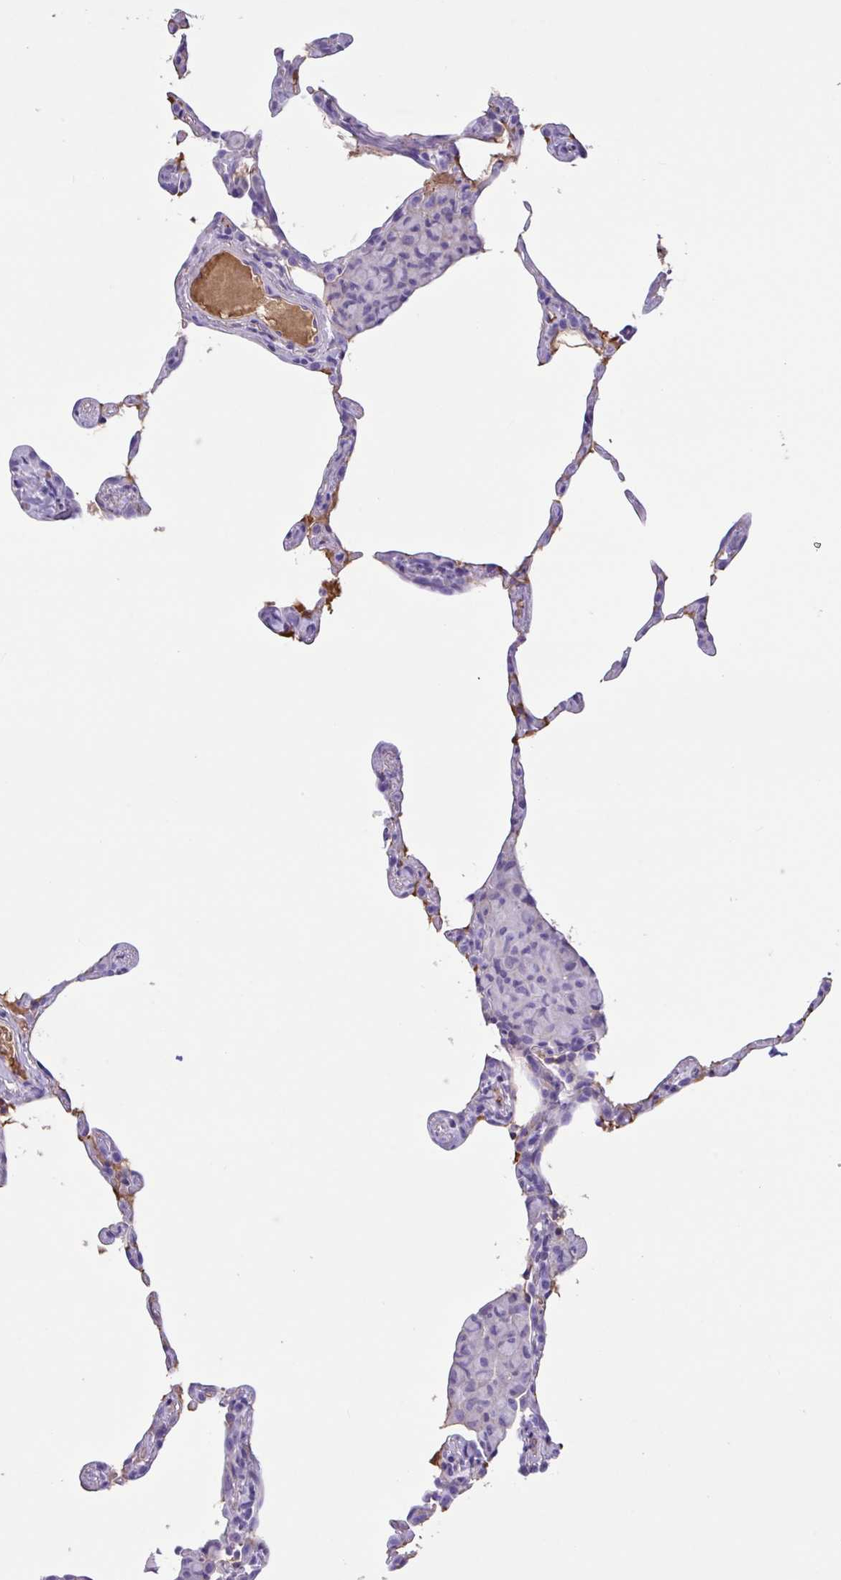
{"staining": {"intensity": "negative", "quantity": "none", "location": "none"}, "tissue": "lung", "cell_type": "Alveolar cells", "image_type": "normal", "snomed": [{"axis": "morphology", "description": "Normal tissue, NOS"}, {"axis": "topography", "description": "Lung"}], "caption": "This is a image of immunohistochemistry staining of unremarkable lung, which shows no expression in alveolar cells. The staining was performed using DAB to visualize the protein expression in brown, while the nuclei were stained in blue with hematoxylin (Magnification: 20x).", "gene": "LARGE2", "patient": {"sex": "female", "age": 57}}